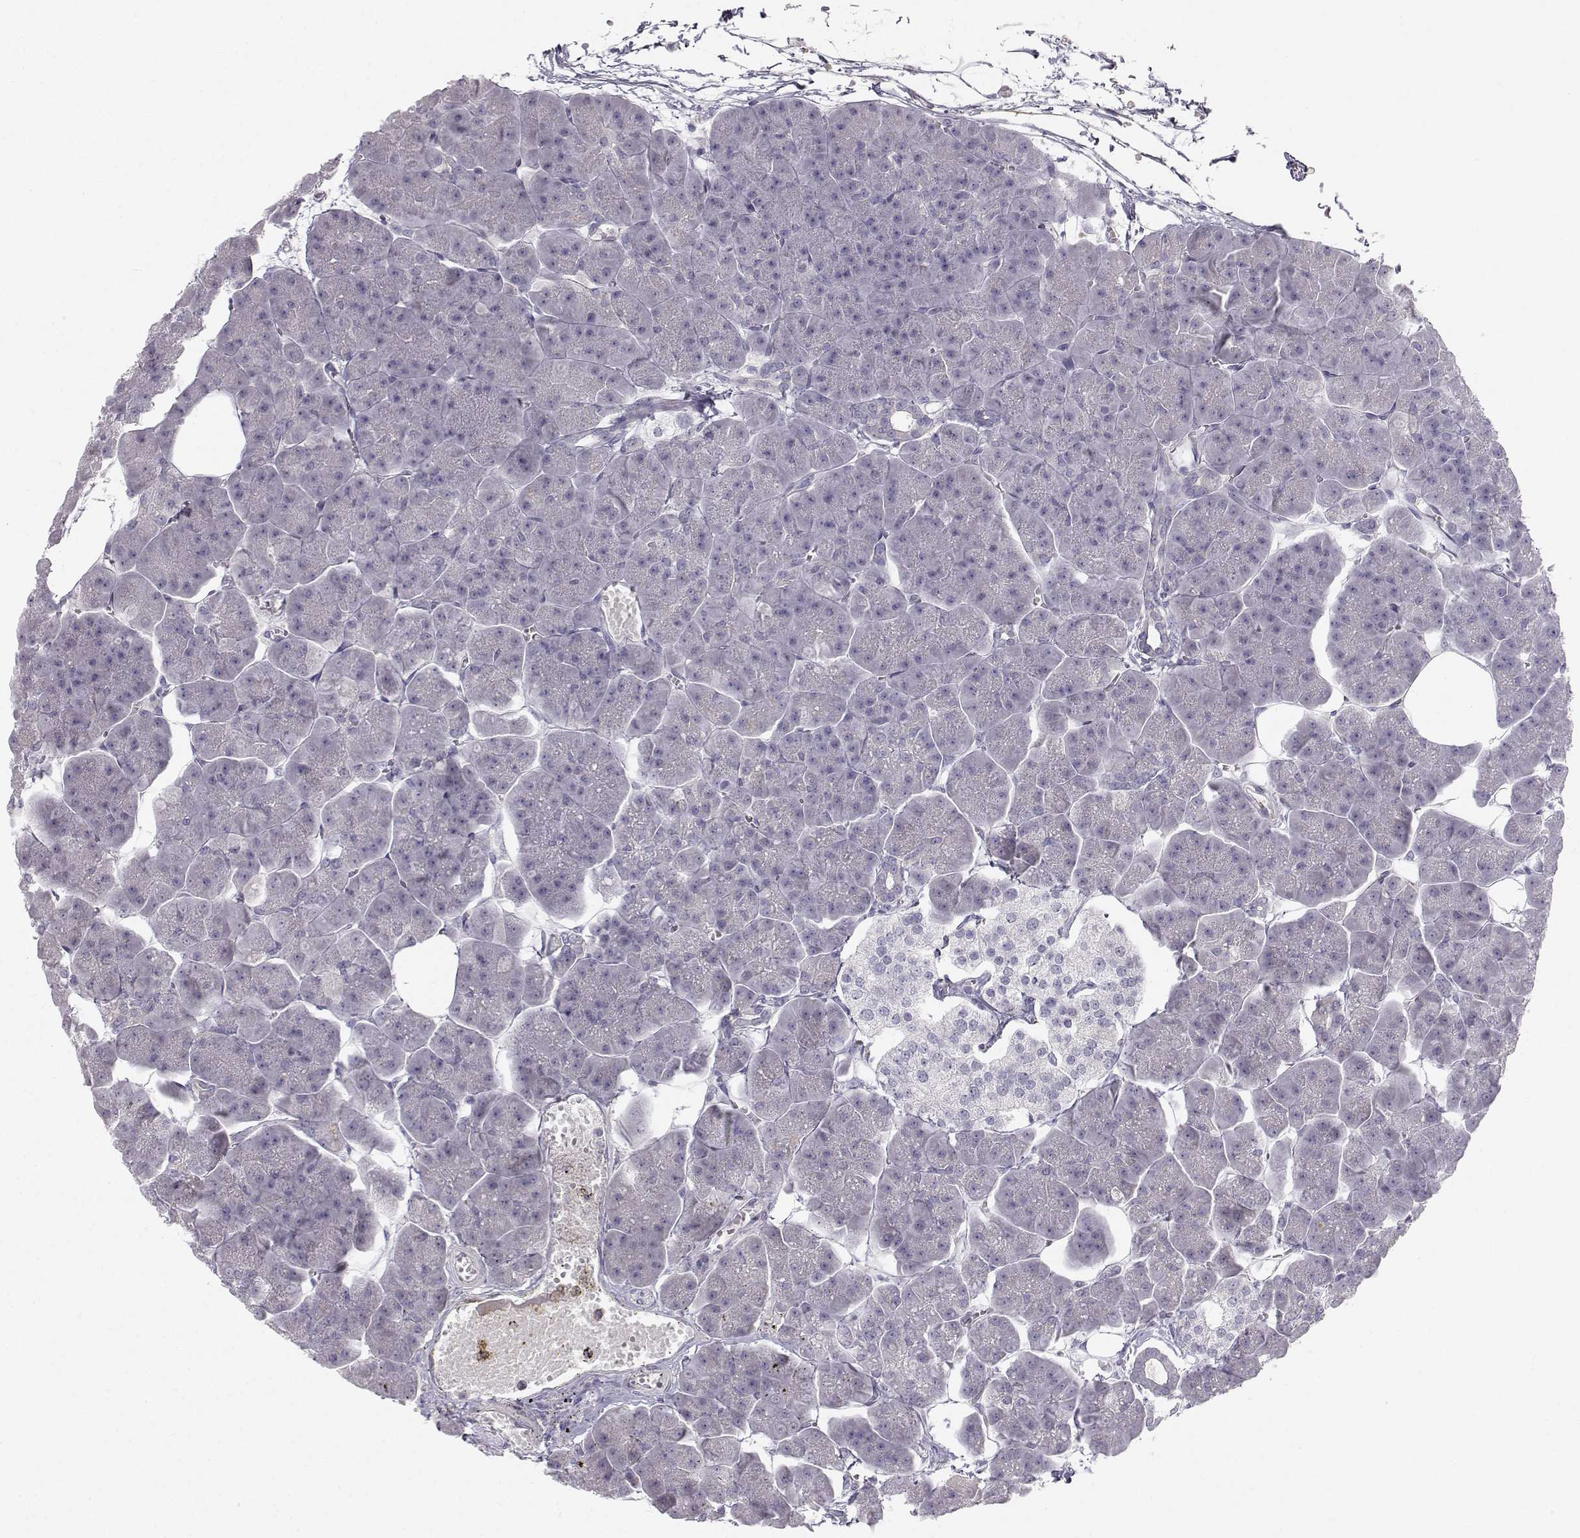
{"staining": {"intensity": "negative", "quantity": "none", "location": "none"}, "tissue": "pancreas", "cell_type": "Exocrine glandular cells", "image_type": "normal", "snomed": [{"axis": "morphology", "description": "Normal tissue, NOS"}, {"axis": "topography", "description": "Adipose tissue"}, {"axis": "topography", "description": "Pancreas"}, {"axis": "topography", "description": "Peripheral nerve tissue"}], "caption": "Immunohistochemistry photomicrograph of benign pancreas: human pancreas stained with DAB demonstrates no significant protein positivity in exocrine glandular cells.", "gene": "ZNF185", "patient": {"sex": "female", "age": 58}}